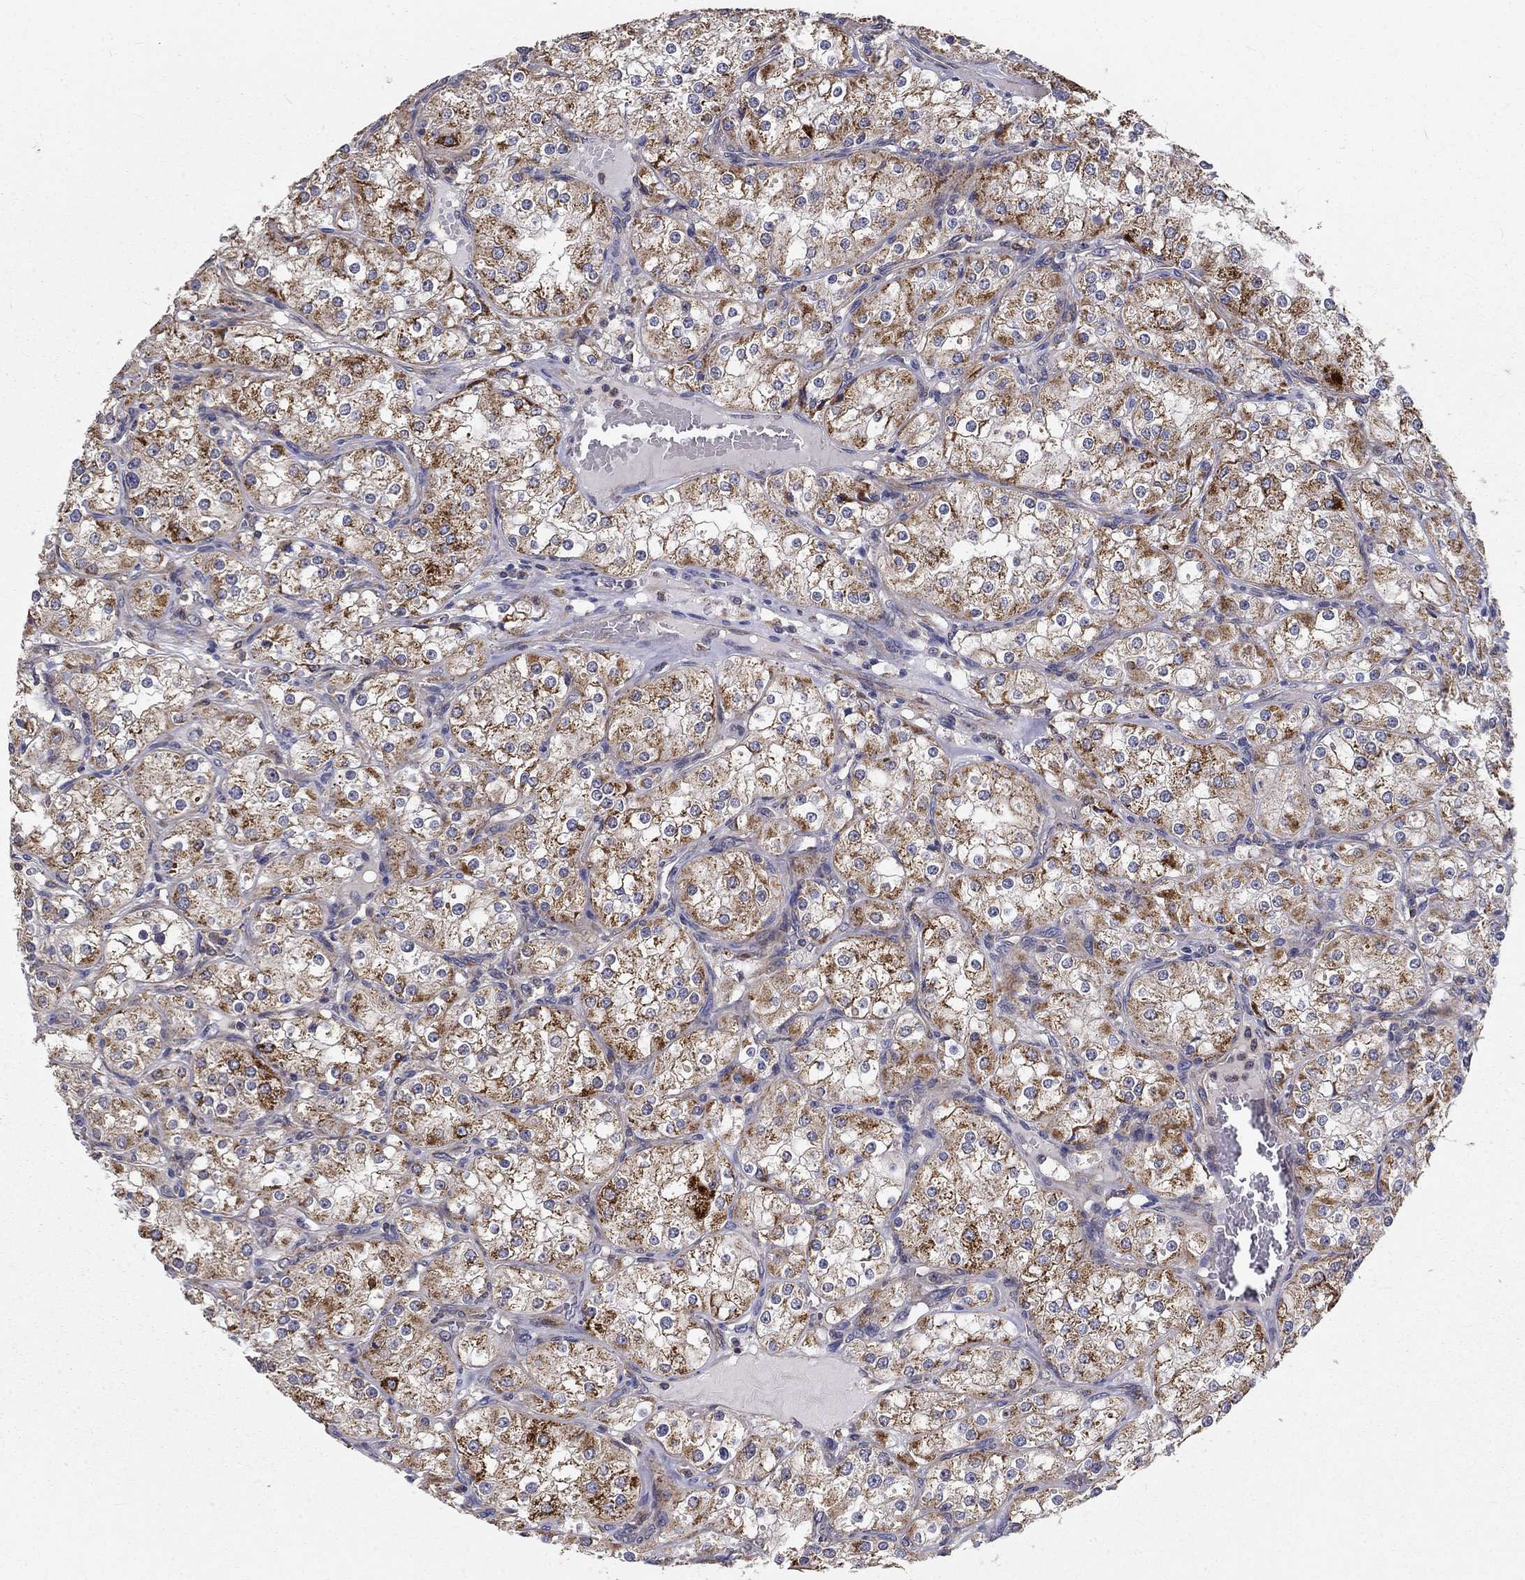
{"staining": {"intensity": "strong", "quantity": ">75%", "location": "cytoplasmic/membranous"}, "tissue": "renal cancer", "cell_type": "Tumor cells", "image_type": "cancer", "snomed": [{"axis": "morphology", "description": "Adenocarcinoma, NOS"}, {"axis": "topography", "description": "Kidney"}], "caption": "IHC (DAB (3,3'-diaminobenzidine)) staining of human renal cancer demonstrates strong cytoplasmic/membranous protein expression in approximately >75% of tumor cells.", "gene": "ALDH4A1", "patient": {"sex": "male", "age": 77}}